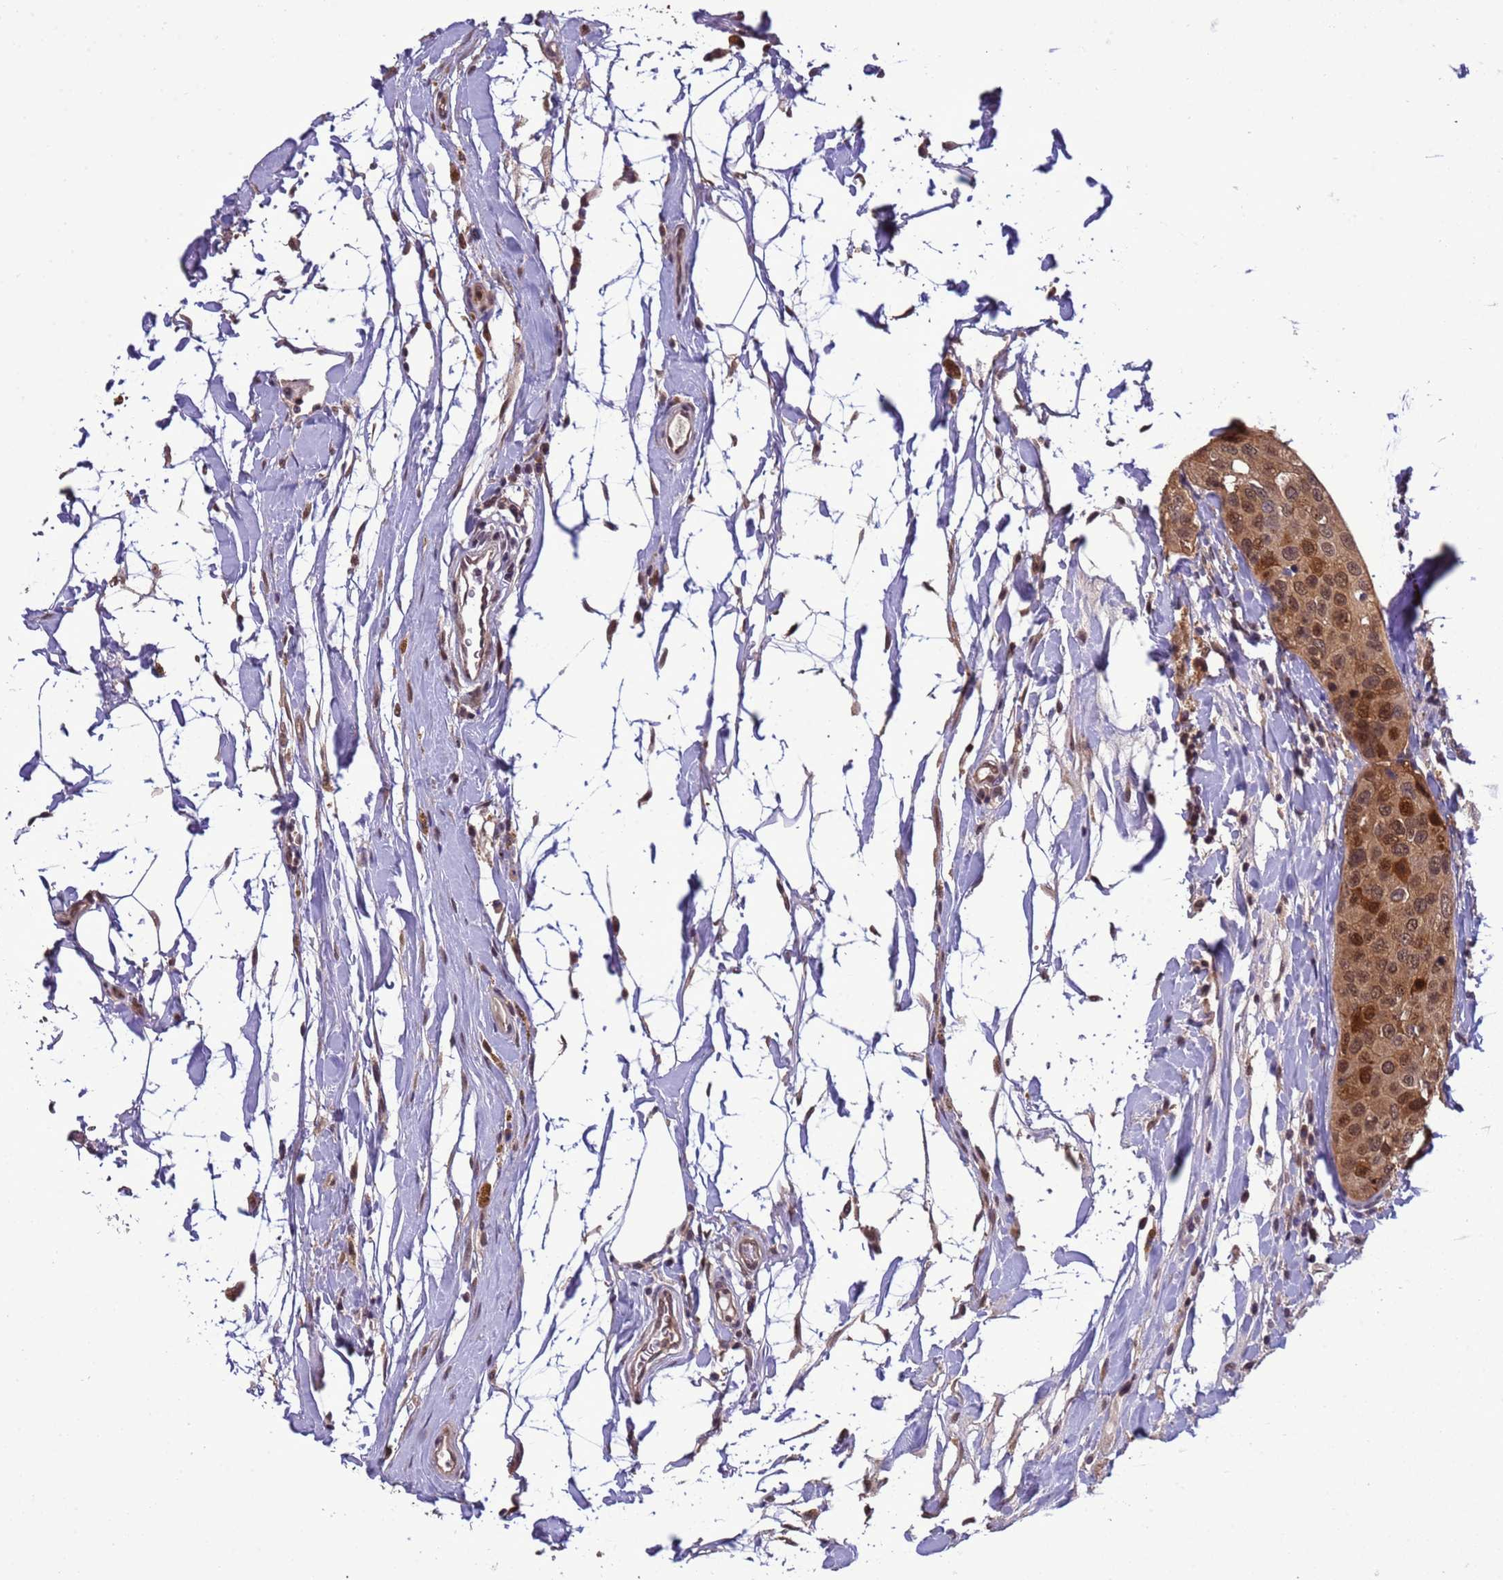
{"staining": {"intensity": "moderate", "quantity": ">75%", "location": "cytoplasmic/membranous,nuclear"}, "tissue": "breast cancer", "cell_type": "Tumor cells", "image_type": "cancer", "snomed": [{"axis": "morphology", "description": "Duct carcinoma"}, {"axis": "topography", "description": "Breast"}], "caption": "Human breast cancer (invasive ductal carcinoma) stained with a brown dye demonstrates moderate cytoplasmic/membranous and nuclear positive positivity in about >75% of tumor cells.", "gene": "ZBTB5", "patient": {"sex": "female", "age": 55}}